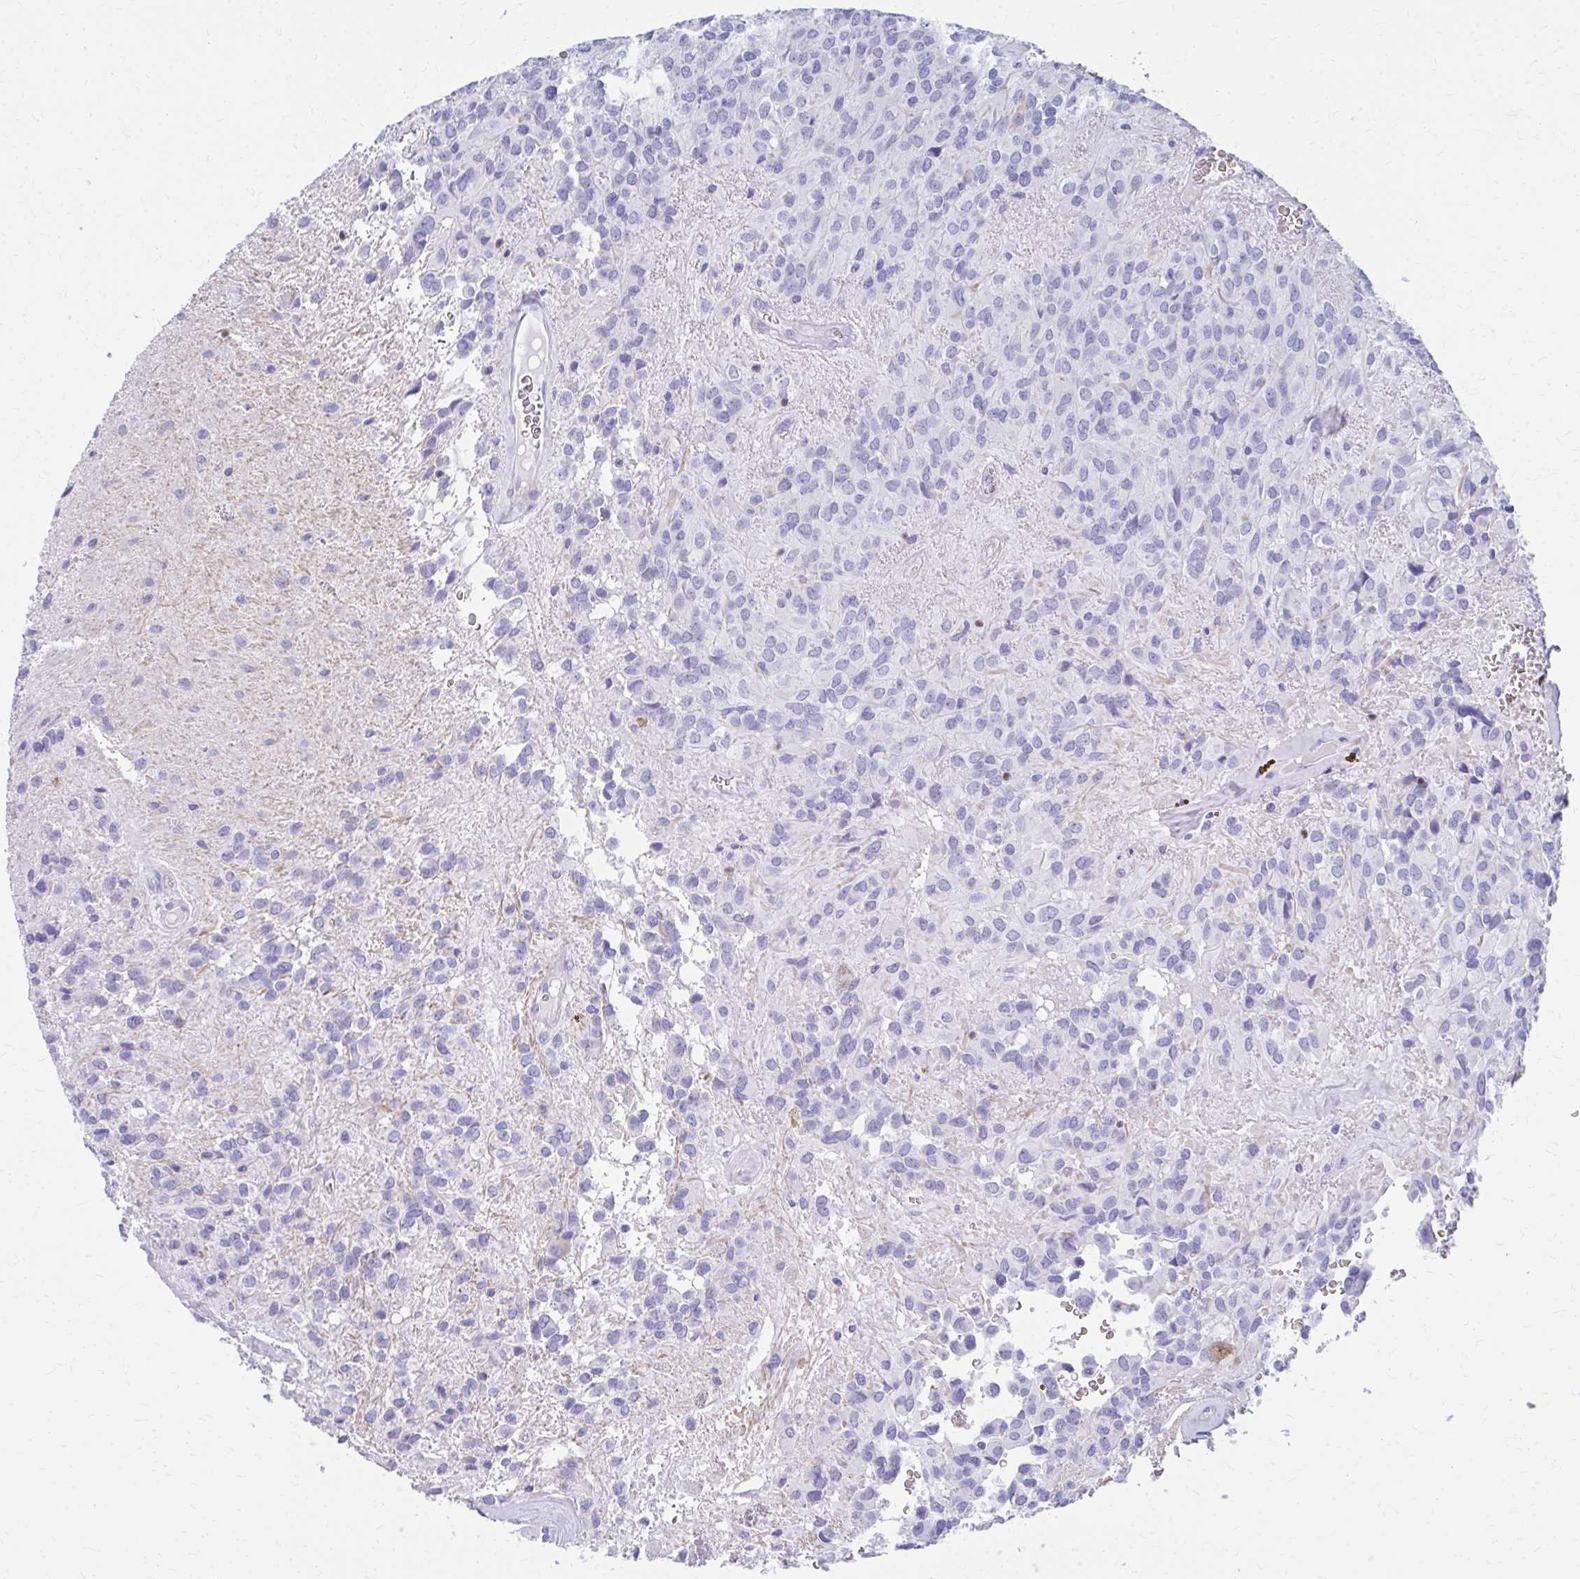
{"staining": {"intensity": "negative", "quantity": "none", "location": "none"}, "tissue": "glioma", "cell_type": "Tumor cells", "image_type": "cancer", "snomed": [{"axis": "morphology", "description": "Glioma, malignant, Low grade"}, {"axis": "topography", "description": "Brain"}], "caption": "A high-resolution micrograph shows immunohistochemistry staining of malignant glioma (low-grade), which demonstrates no significant expression in tumor cells.", "gene": "RUNX3", "patient": {"sex": "male", "age": 56}}